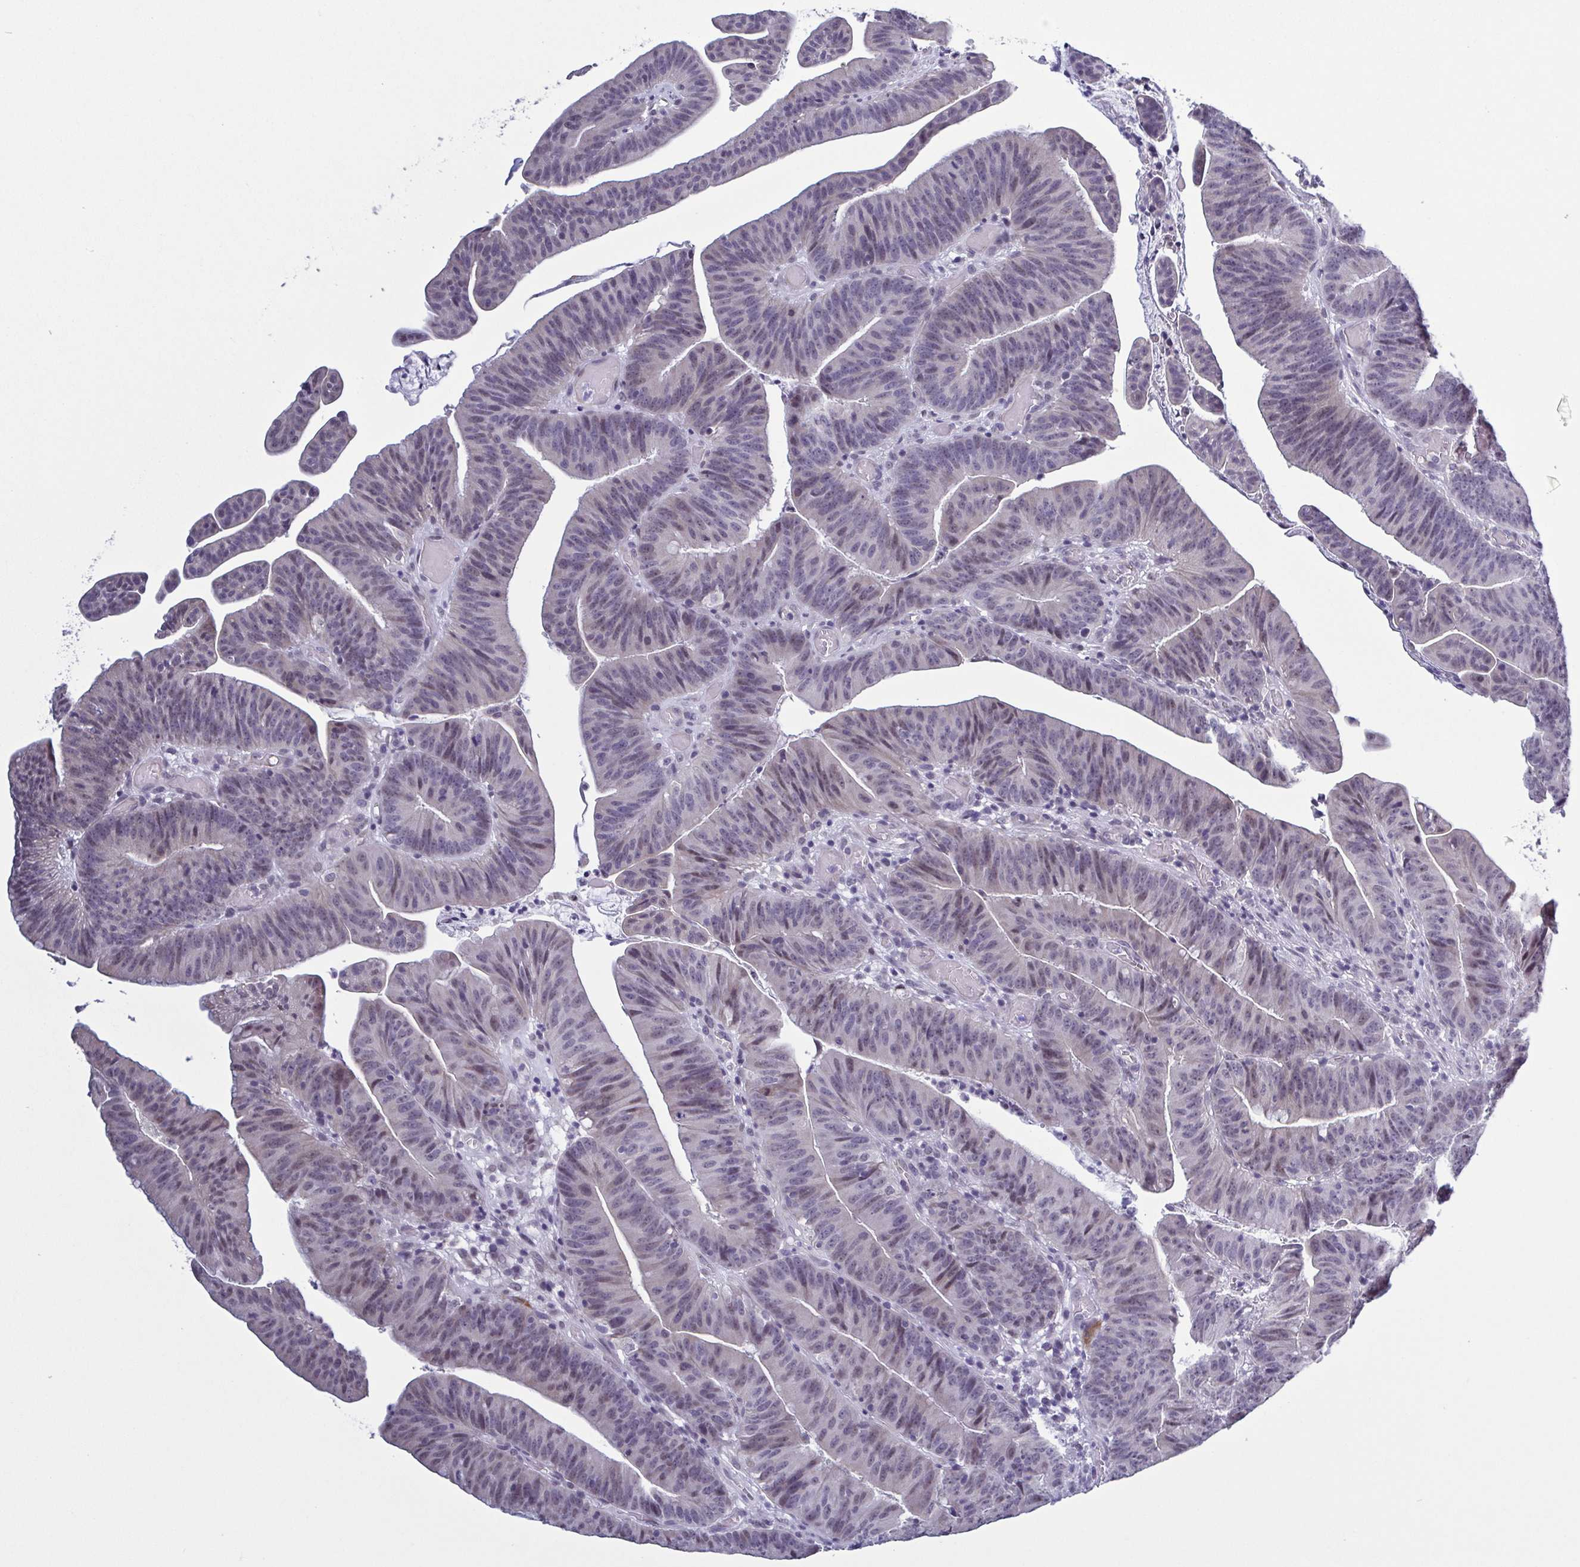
{"staining": {"intensity": "weak", "quantity": "<25%", "location": "nuclear"}, "tissue": "colorectal cancer", "cell_type": "Tumor cells", "image_type": "cancer", "snomed": [{"axis": "morphology", "description": "Adenocarcinoma, NOS"}, {"axis": "topography", "description": "Colon"}], "caption": "An immunohistochemistry (IHC) micrograph of colorectal cancer is shown. There is no staining in tumor cells of colorectal cancer.", "gene": "TMEM92", "patient": {"sex": "female", "age": 78}}